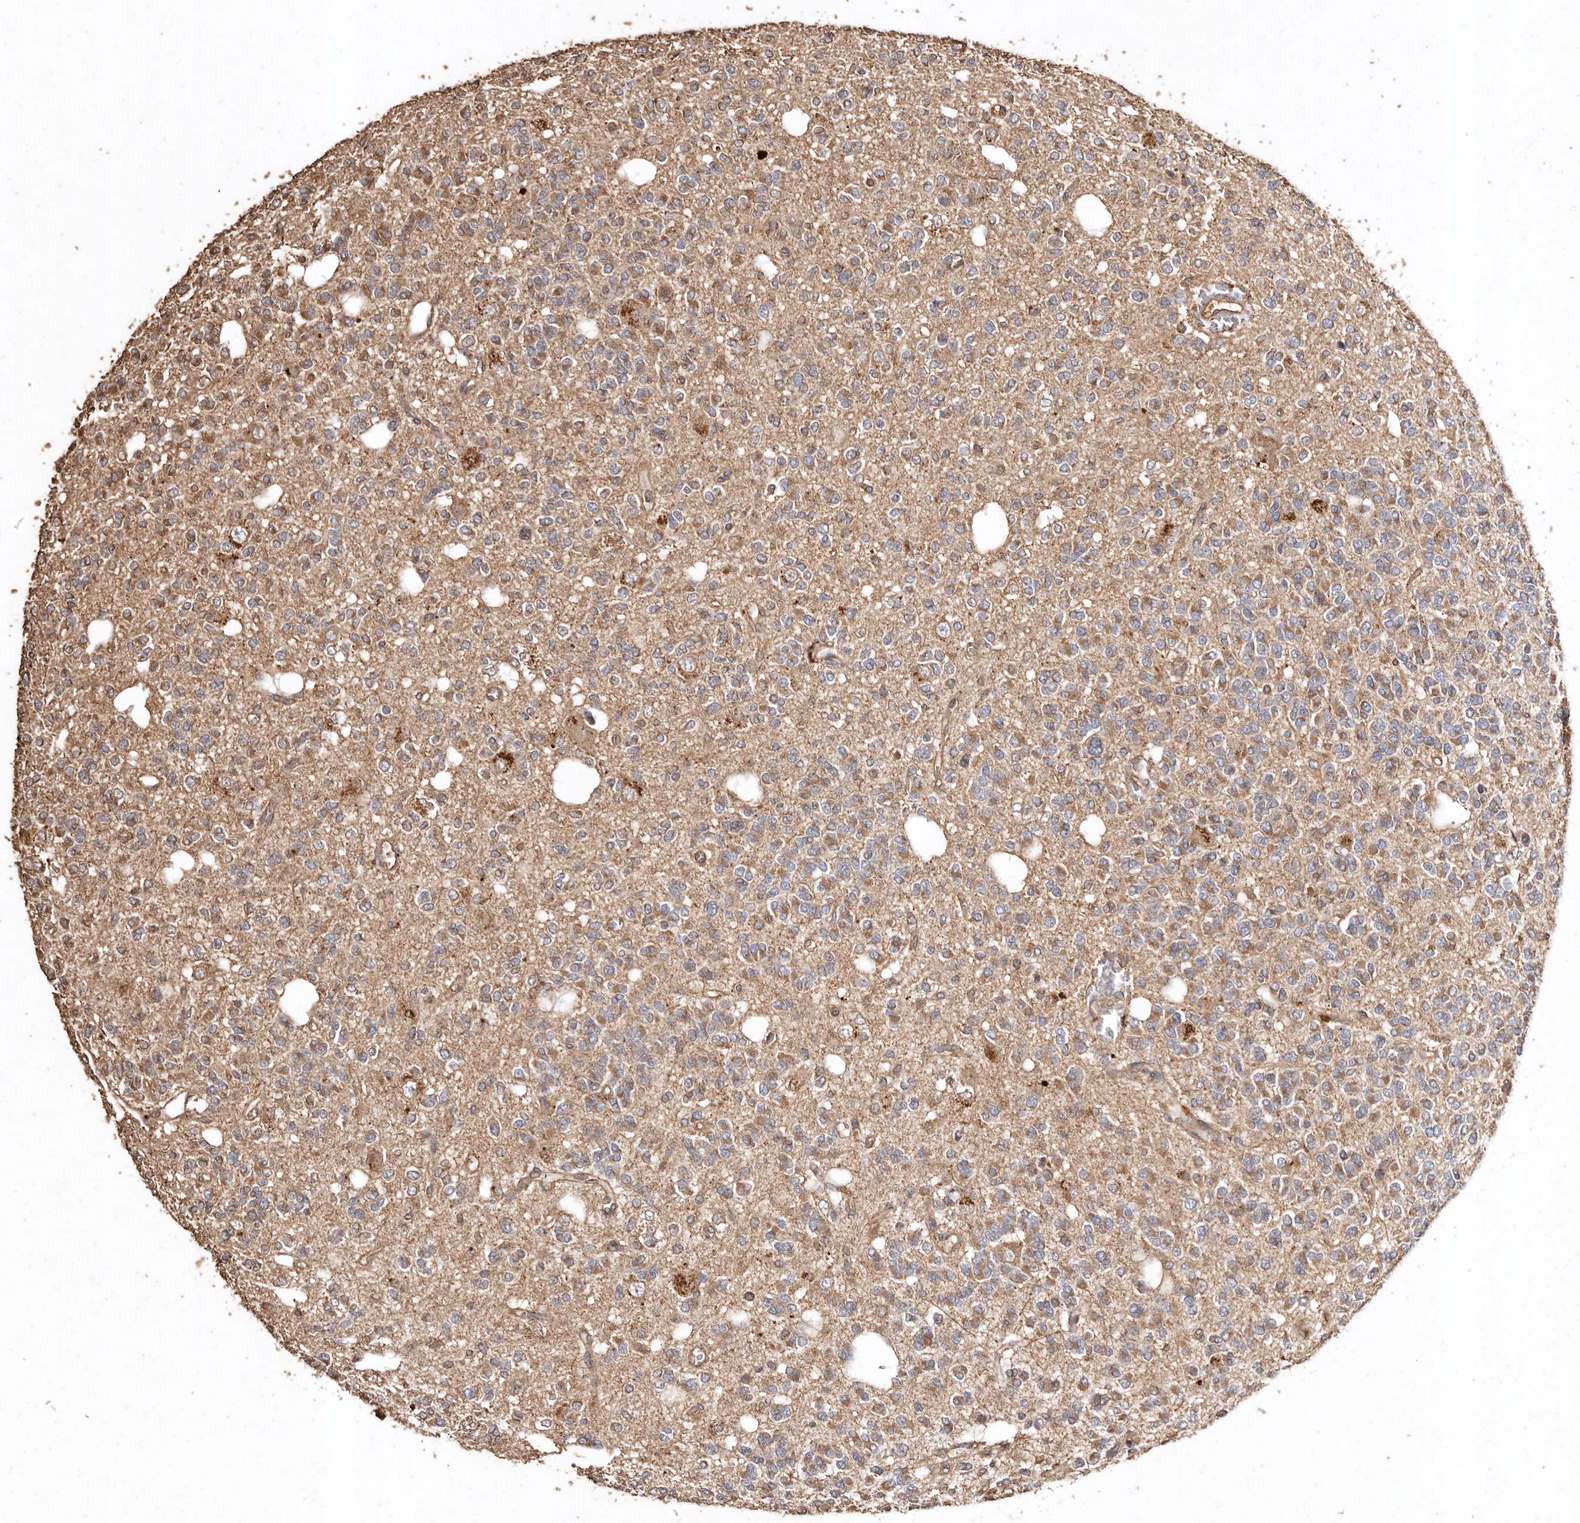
{"staining": {"intensity": "moderate", "quantity": ">75%", "location": "cytoplasmic/membranous"}, "tissue": "glioma", "cell_type": "Tumor cells", "image_type": "cancer", "snomed": [{"axis": "morphology", "description": "Glioma, malignant, Low grade"}, {"axis": "topography", "description": "Brain"}], "caption": "Immunohistochemical staining of malignant glioma (low-grade) shows medium levels of moderate cytoplasmic/membranous expression in about >75% of tumor cells.", "gene": "FARS2", "patient": {"sex": "male", "age": 38}}